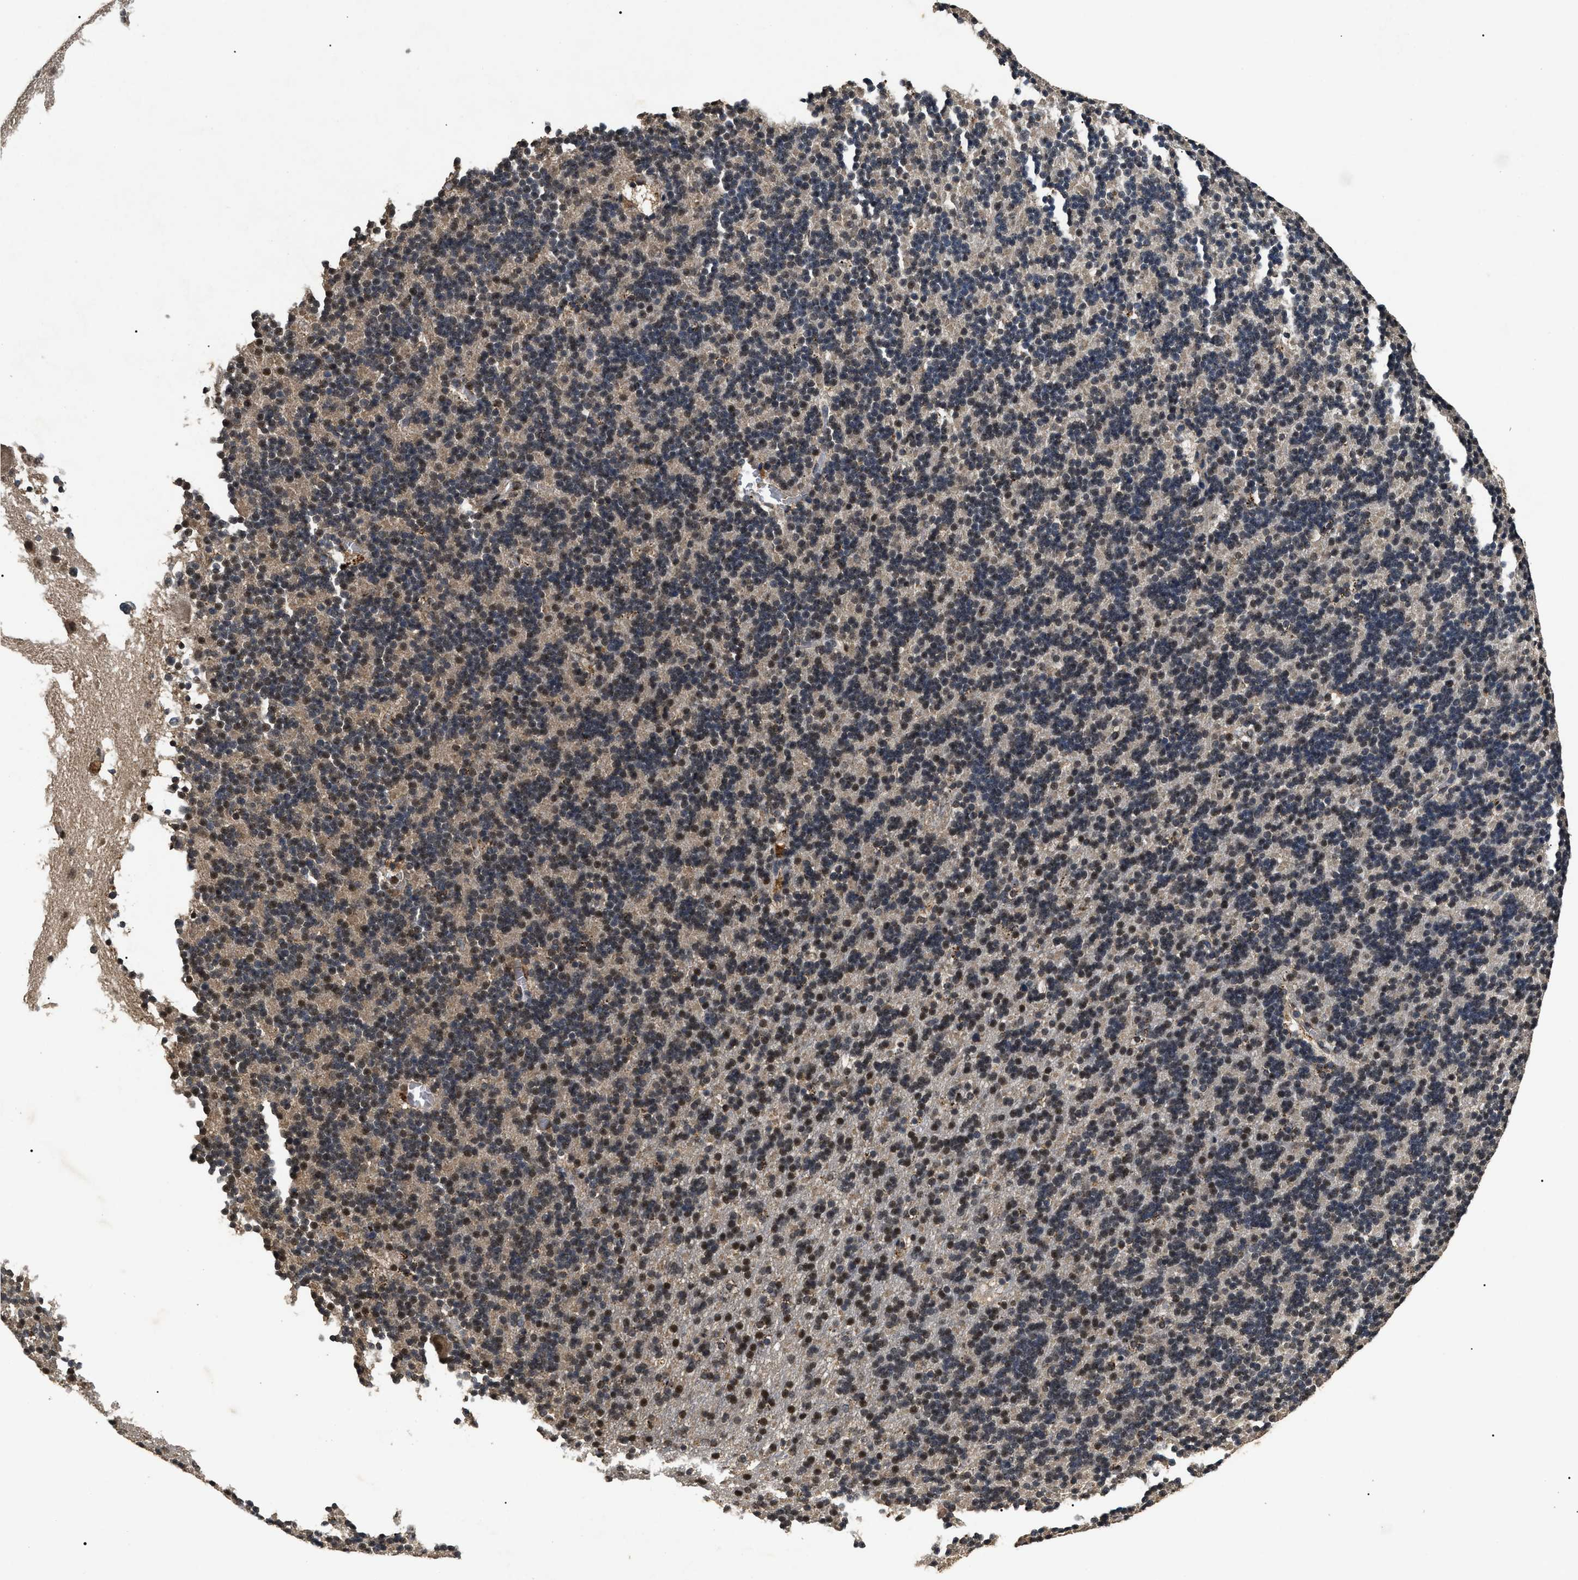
{"staining": {"intensity": "moderate", "quantity": "25%-75%", "location": "nuclear"}, "tissue": "cerebellum", "cell_type": "Cells in granular layer", "image_type": "normal", "snomed": [{"axis": "morphology", "description": "Normal tissue, NOS"}, {"axis": "topography", "description": "Cerebellum"}], "caption": "Cerebellum stained for a protein displays moderate nuclear positivity in cells in granular layer. The protein is stained brown, and the nuclei are stained in blue (DAB IHC with brightfield microscopy, high magnification).", "gene": "ANP32E", "patient": {"sex": "male", "age": 45}}